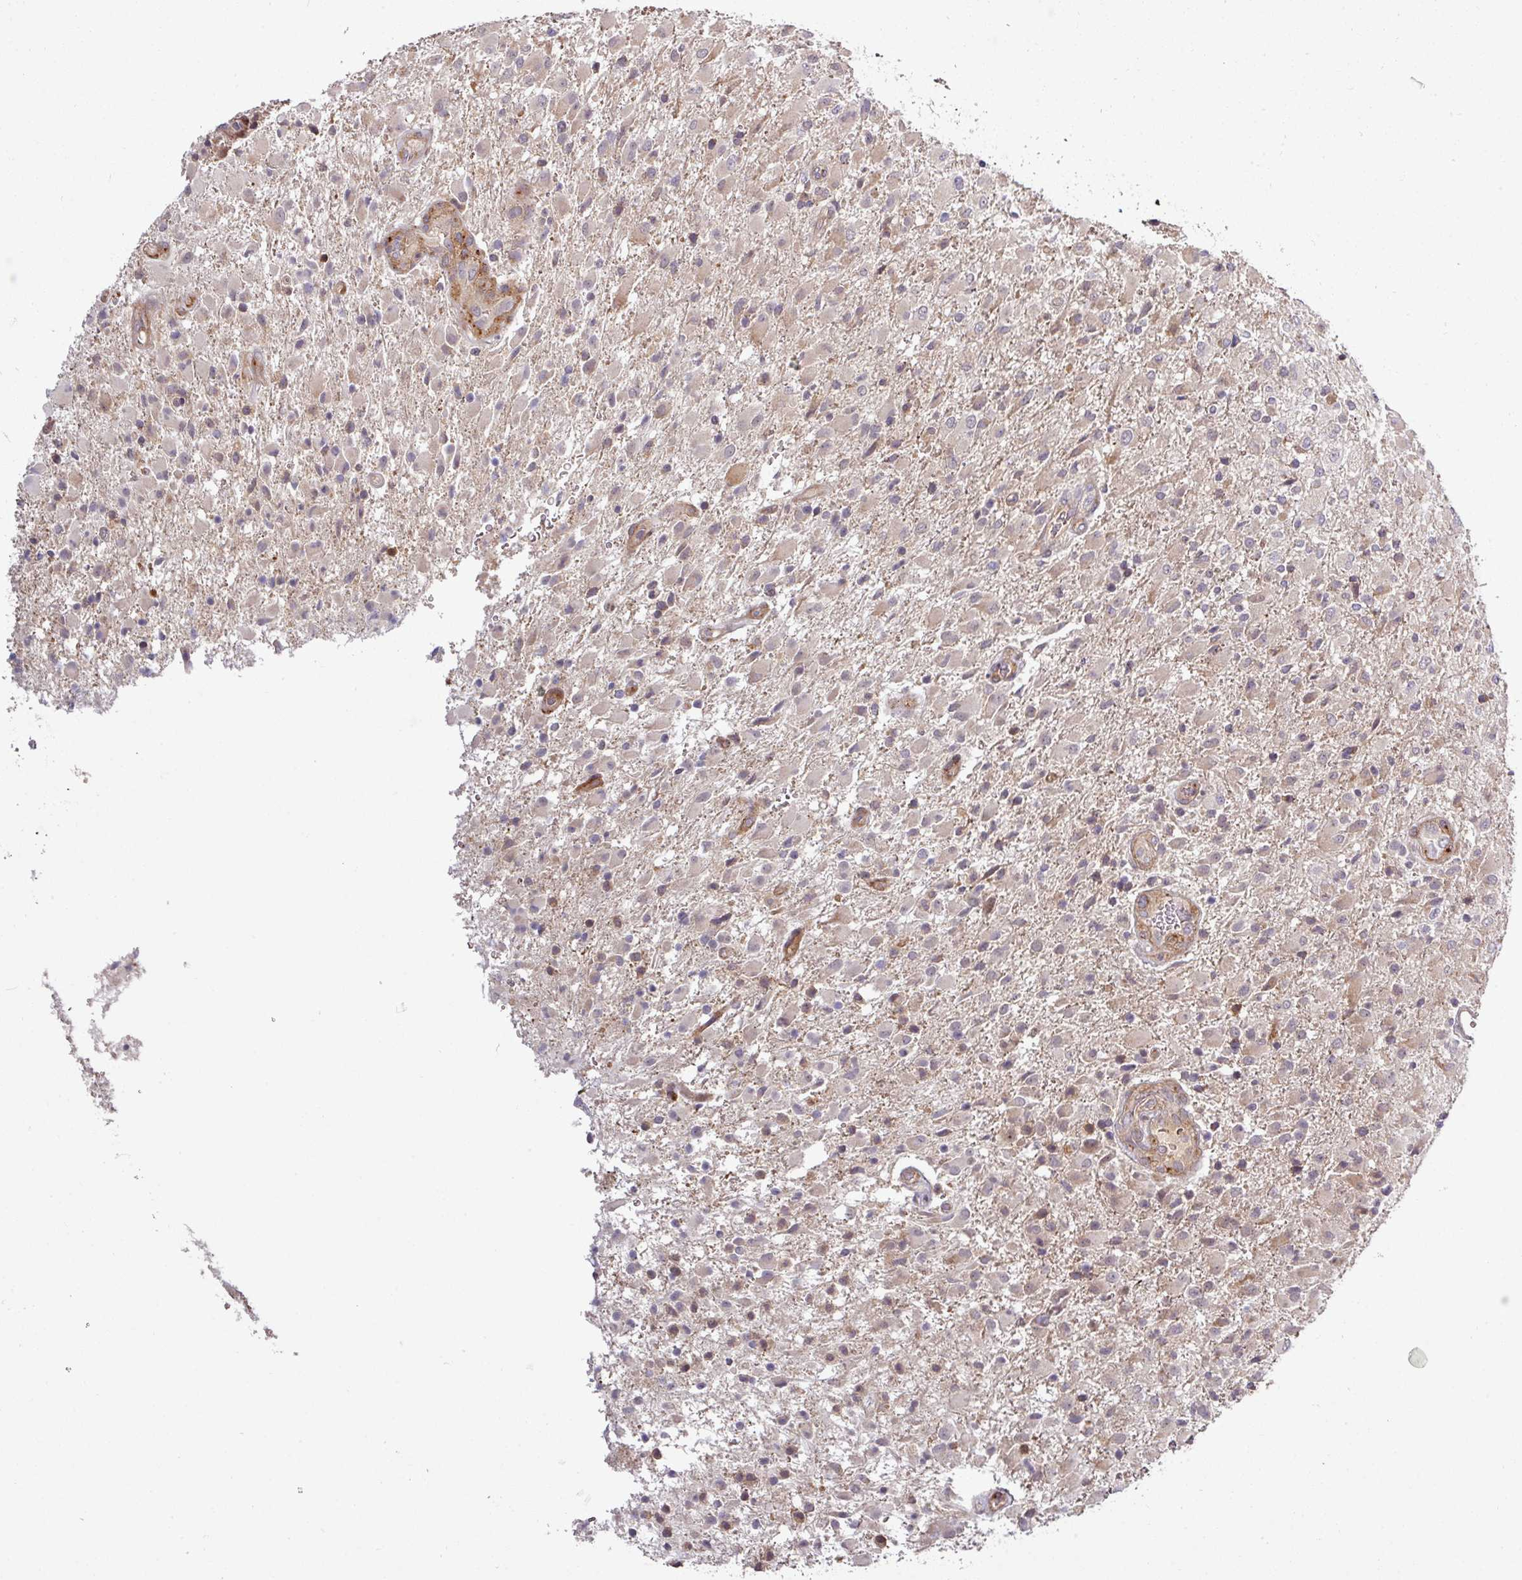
{"staining": {"intensity": "weak", "quantity": "<25%", "location": "cytoplasmic/membranous"}, "tissue": "glioma", "cell_type": "Tumor cells", "image_type": "cancer", "snomed": [{"axis": "morphology", "description": "Glioma, malignant, Low grade"}, {"axis": "topography", "description": "Brain"}], "caption": "DAB (3,3'-diaminobenzidine) immunohistochemical staining of human malignant low-grade glioma reveals no significant positivity in tumor cells.", "gene": "TUSC3", "patient": {"sex": "male", "age": 65}}